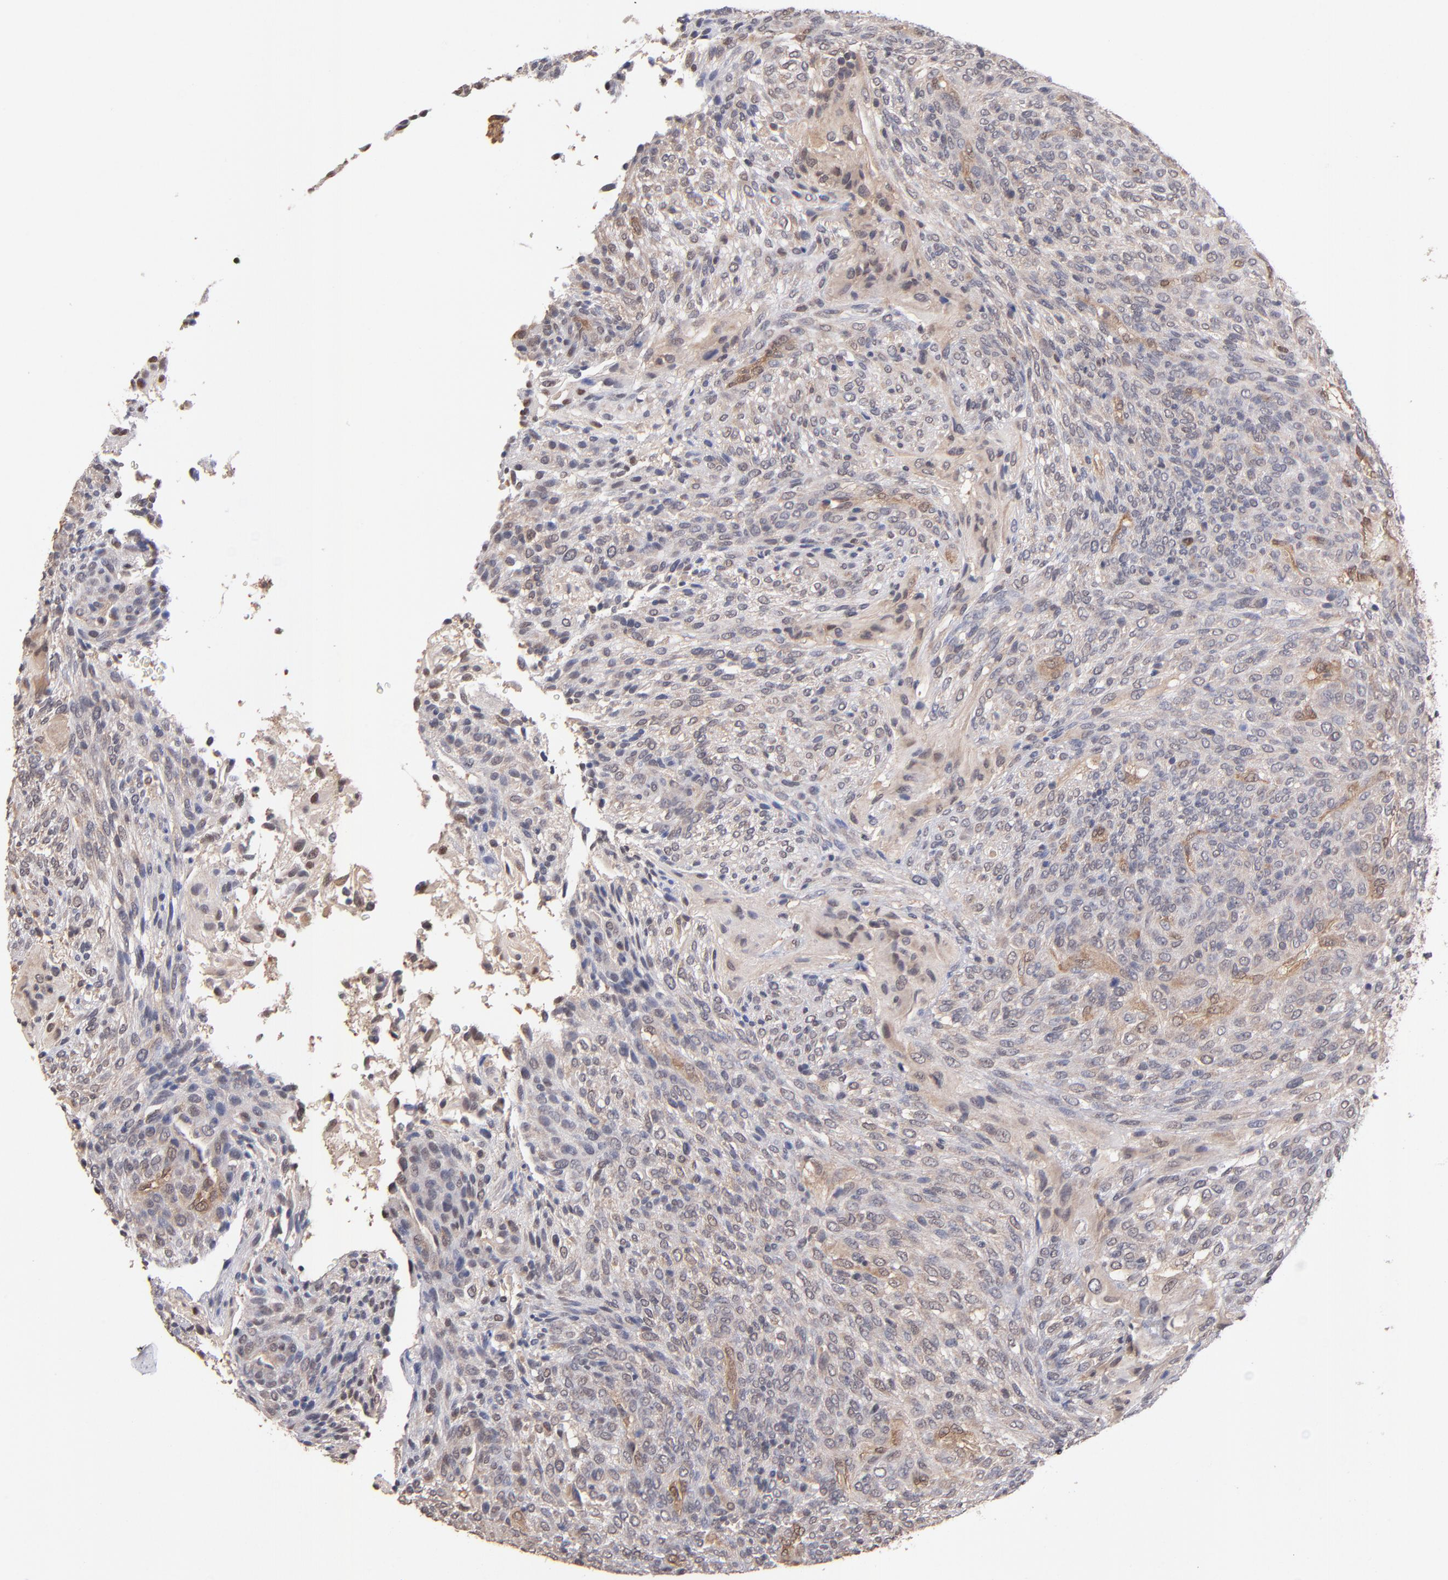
{"staining": {"intensity": "weak", "quantity": "25%-75%", "location": "cytoplasmic/membranous"}, "tissue": "glioma", "cell_type": "Tumor cells", "image_type": "cancer", "snomed": [{"axis": "morphology", "description": "Glioma, malignant, High grade"}, {"axis": "topography", "description": "Cerebral cortex"}], "caption": "This photomicrograph shows IHC staining of malignant high-grade glioma, with low weak cytoplasmic/membranous staining in approximately 25%-75% of tumor cells.", "gene": "PSMD10", "patient": {"sex": "female", "age": 55}}